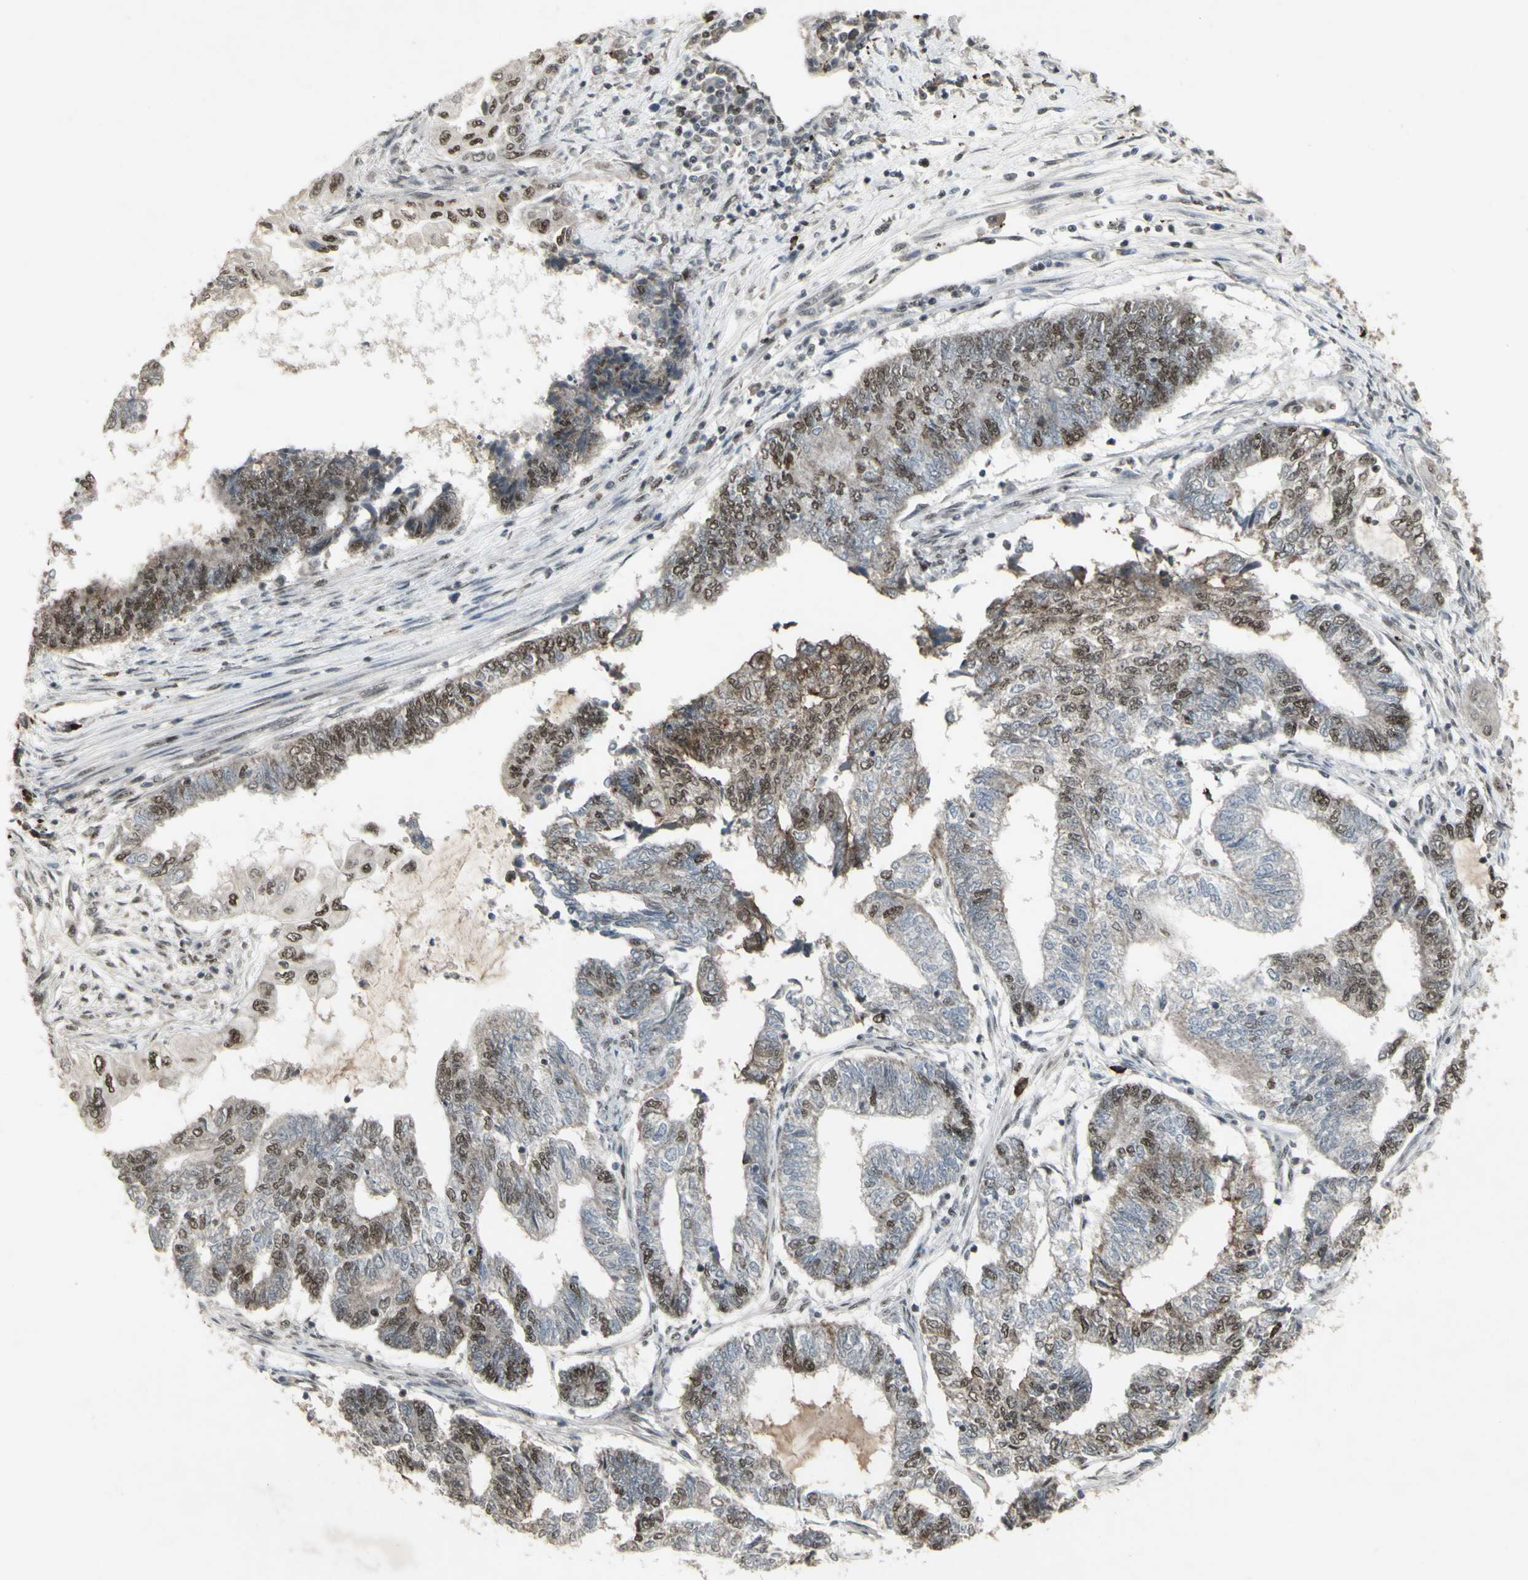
{"staining": {"intensity": "moderate", "quantity": "25%-75%", "location": "nuclear"}, "tissue": "endometrial cancer", "cell_type": "Tumor cells", "image_type": "cancer", "snomed": [{"axis": "morphology", "description": "Adenocarcinoma, NOS"}, {"axis": "topography", "description": "Uterus"}, {"axis": "topography", "description": "Endometrium"}], "caption": "Immunohistochemical staining of adenocarcinoma (endometrial) shows moderate nuclear protein expression in about 25%-75% of tumor cells.", "gene": "CCNT1", "patient": {"sex": "female", "age": 70}}